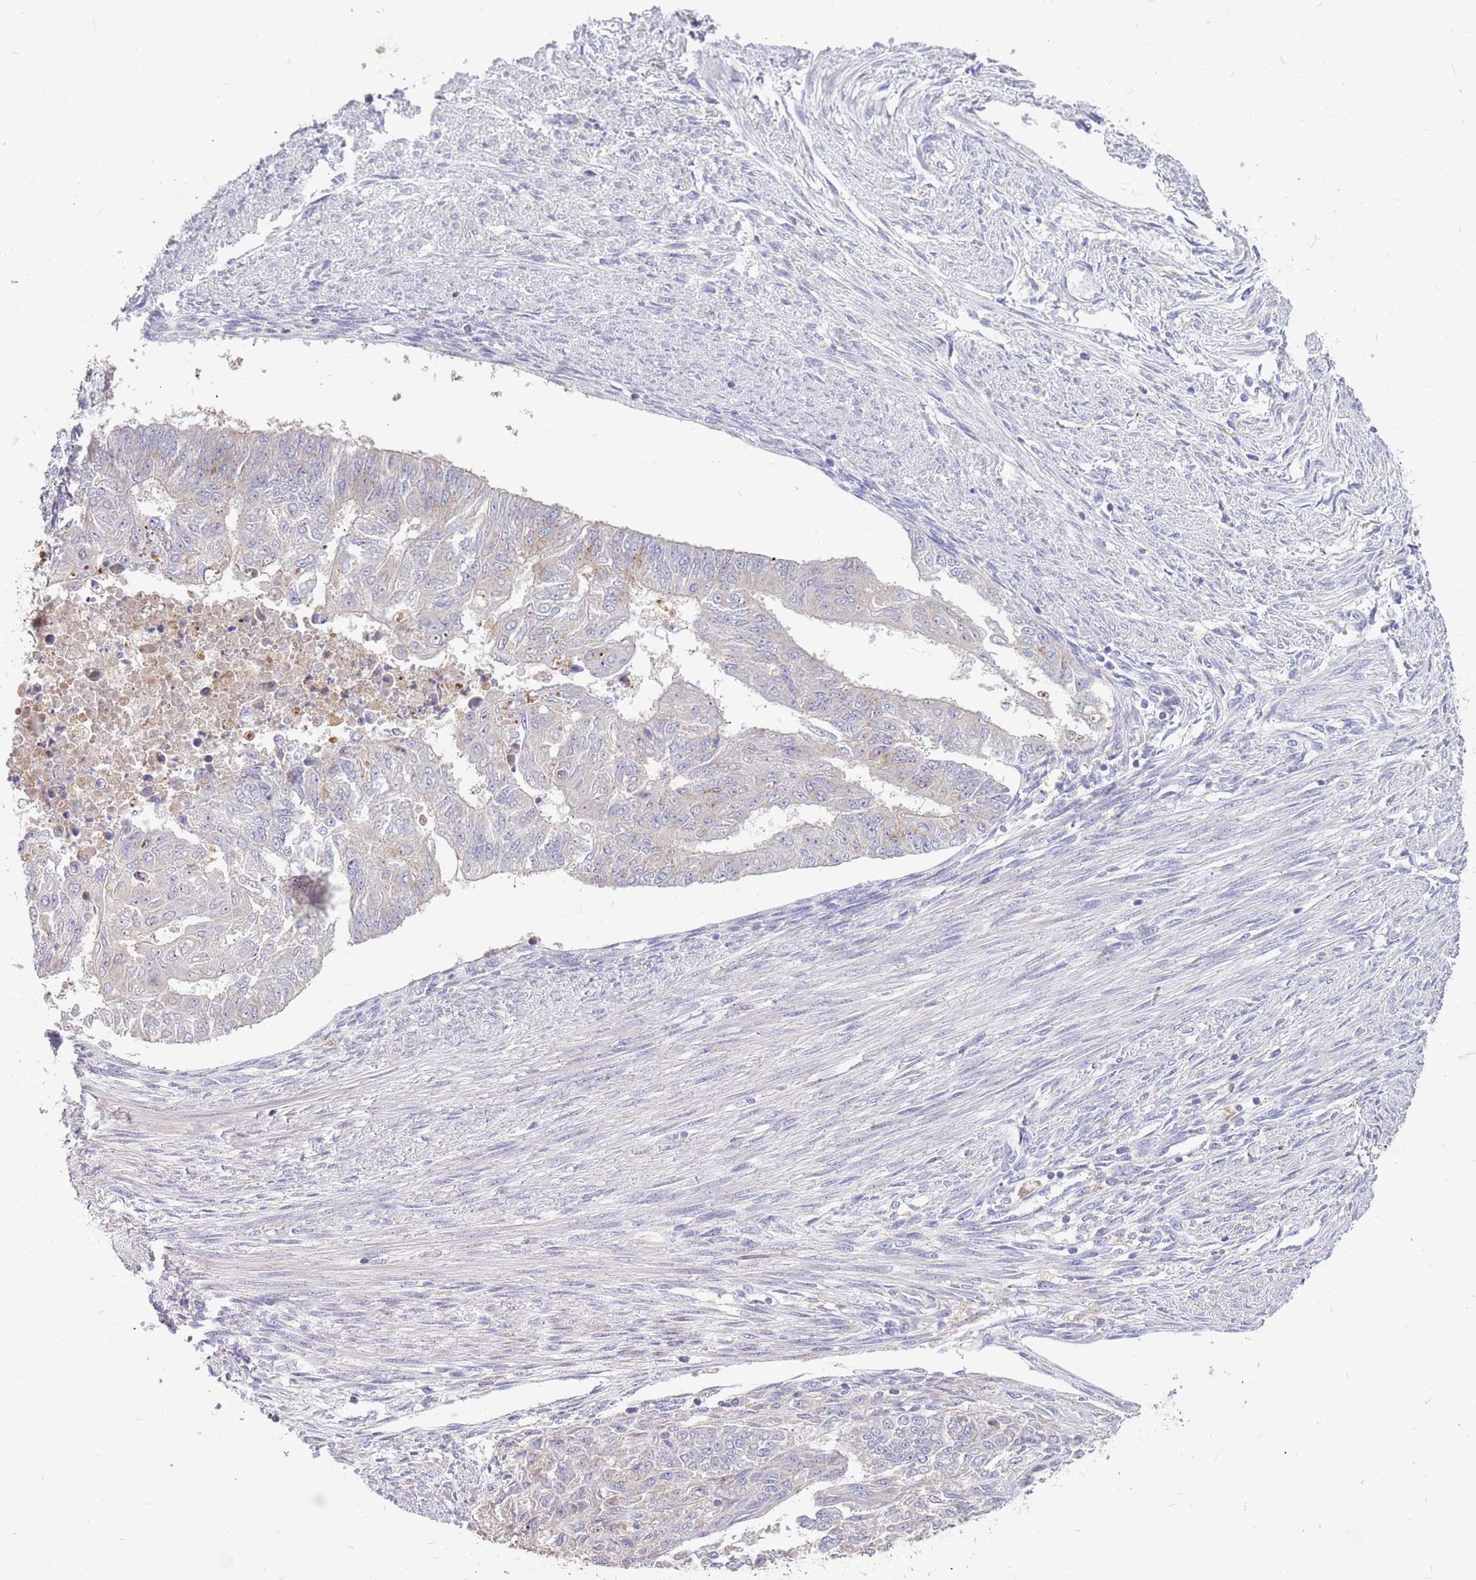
{"staining": {"intensity": "negative", "quantity": "none", "location": "none"}, "tissue": "endometrial cancer", "cell_type": "Tumor cells", "image_type": "cancer", "snomed": [{"axis": "morphology", "description": "Adenocarcinoma, NOS"}, {"axis": "topography", "description": "Endometrium"}], "caption": "This is a micrograph of immunohistochemistry staining of endometrial cancer (adenocarcinoma), which shows no expression in tumor cells.", "gene": "BORCS5", "patient": {"sex": "female", "age": 32}}